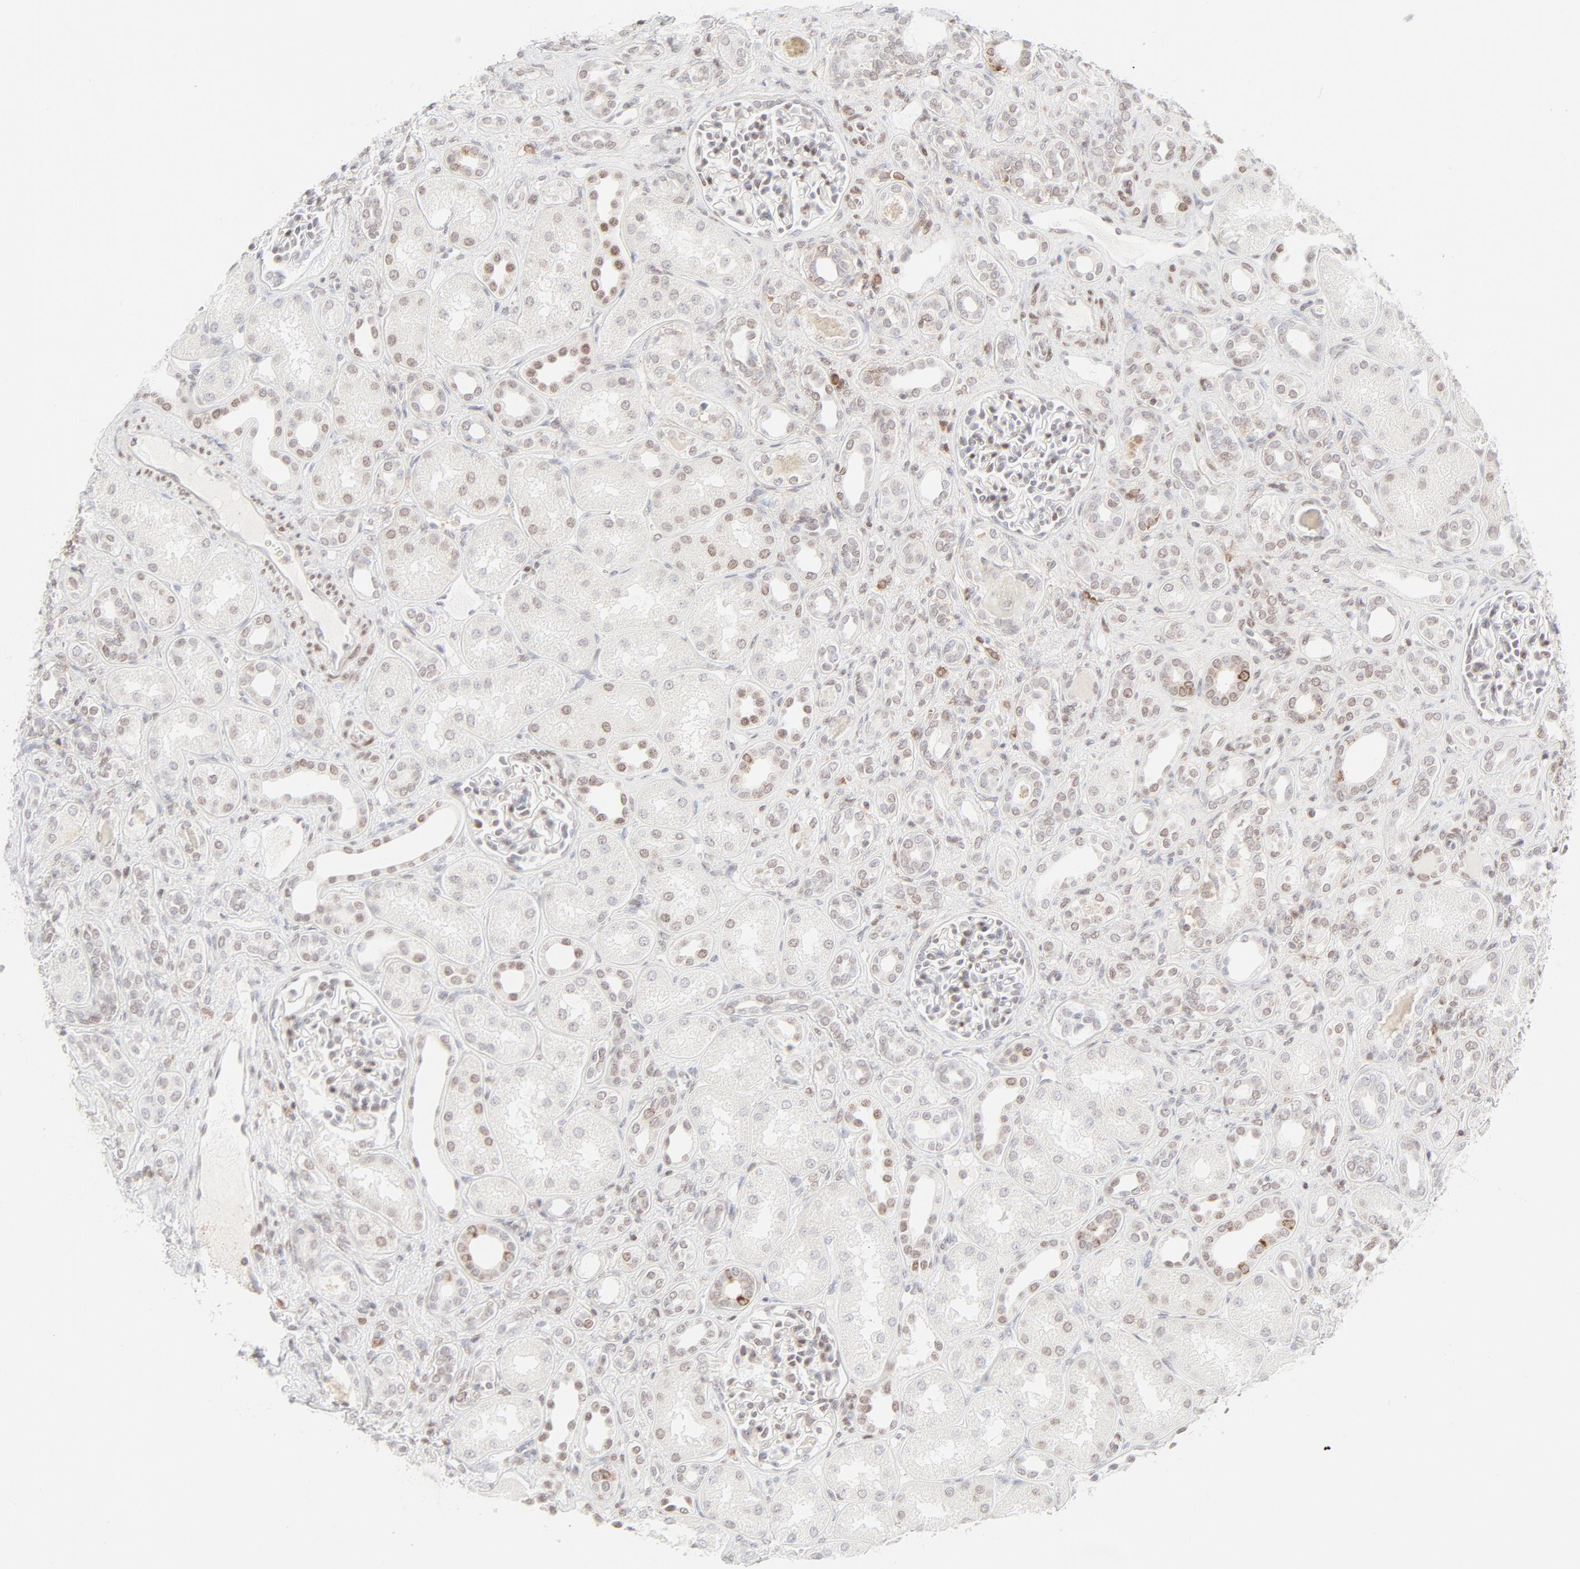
{"staining": {"intensity": "moderate", "quantity": "25%-75%", "location": "nuclear"}, "tissue": "kidney", "cell_type": "Cells in glomeruli", "image_type": "normal", "snomed": [{"axis": "morphology", "description": "Normal tissue, NOS"}, {"axis": "topography", "description": "Kidney"}], "caption": "Protein expression analysis of normal human kidney reveals moderate nuclear positivity in about 25%-75% of cells in glomeruli.", "gene": "PRKCB", "patient": {"sex": "male", "age": 7}}